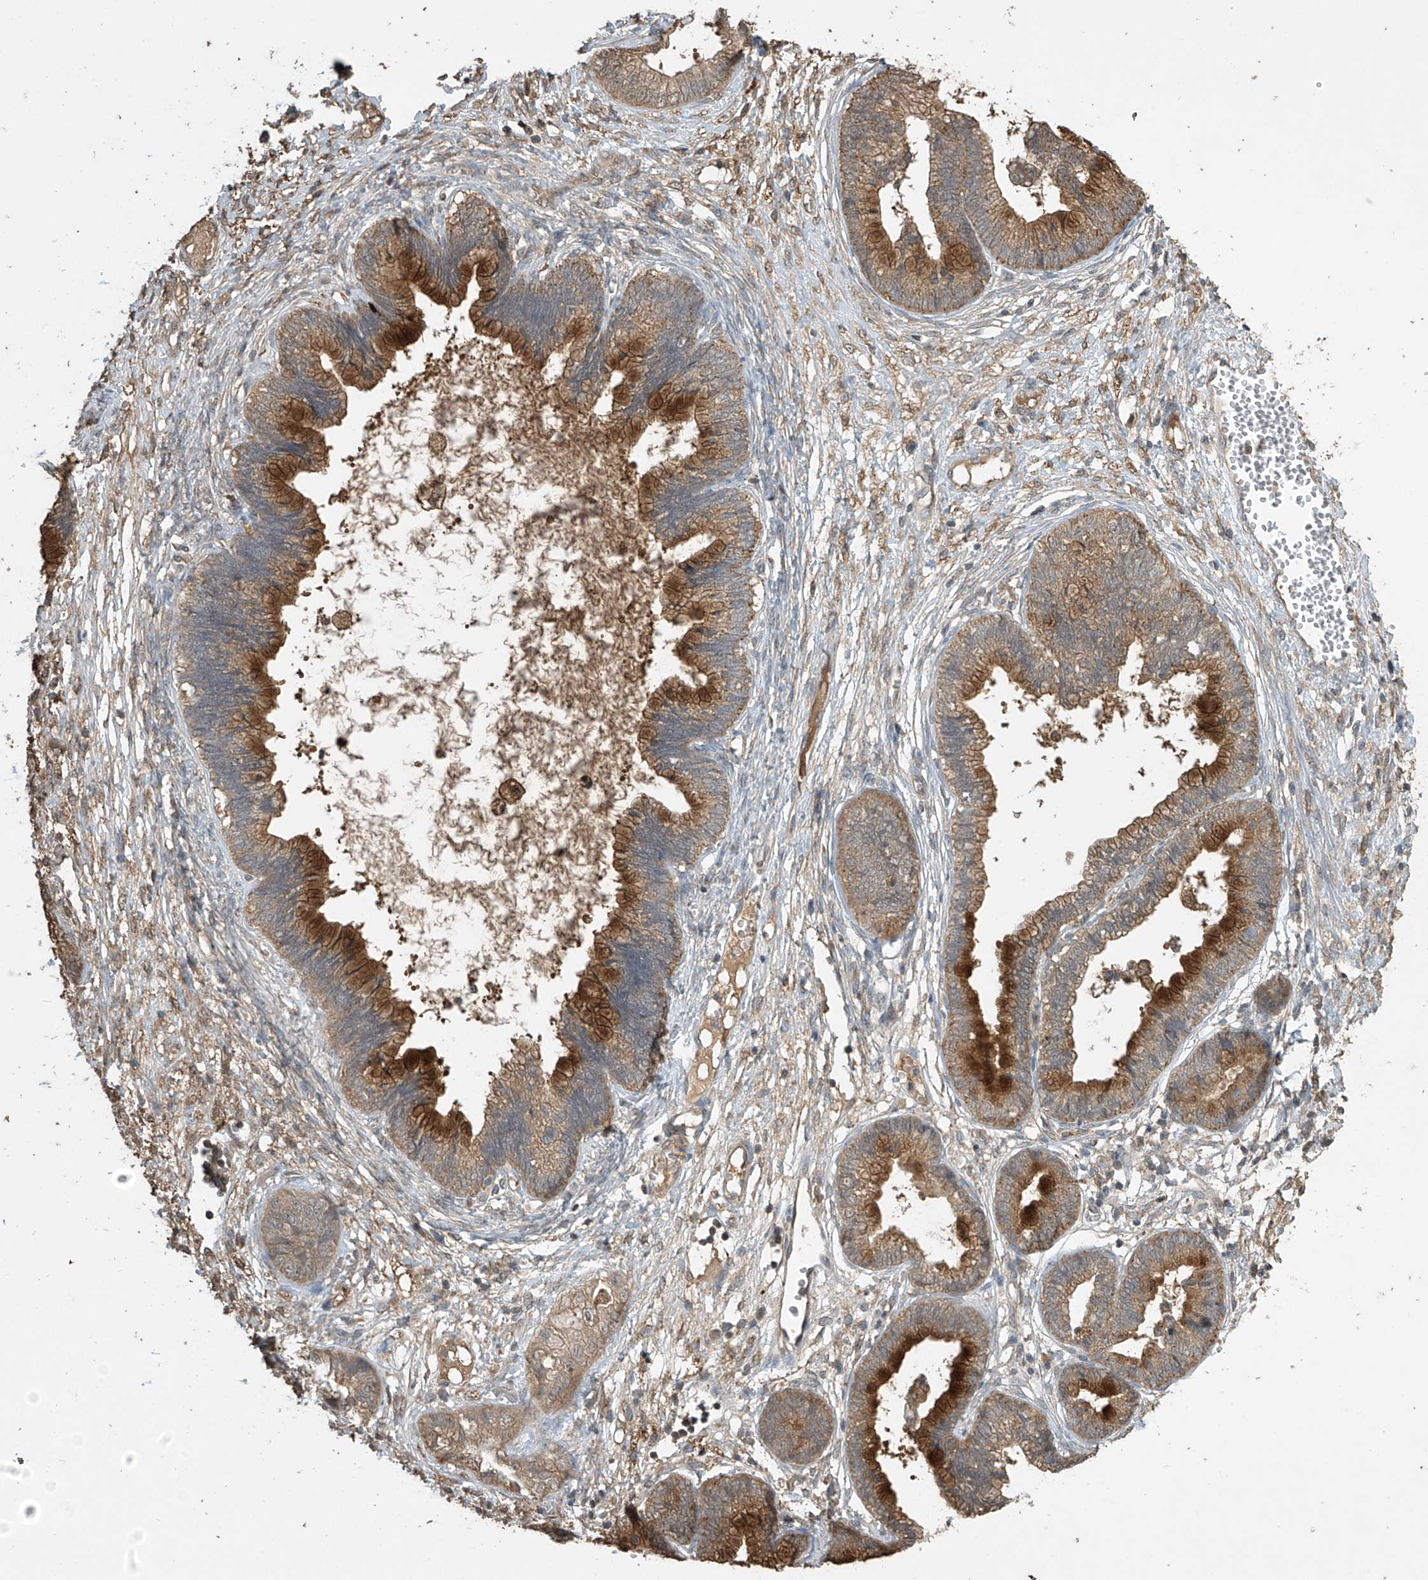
{"staining": {"intensity": "moderate", "quantity": ">75%", "location": "cytoplasmic/membranous"}, "tissue": "cervical cancer", "cell_type": "Tumor cells", "image_type": "cancer", "snomed": [{"axis": "morphology", "description": "Adenocarcinoma, NOS"}, {"axis": "topography", "description": "Cervix"}], "caption": "Immunohistochemical staining of cervical cancer (adenocarcinoma) displays moderate cytoplasmic/membranous protein staining in about >75% of tumor cells. (Brightfield microscopy of DAB IHC at high magnification).", "gene": "SLFN14", "patient": {"sex": "female", "age": 44}}